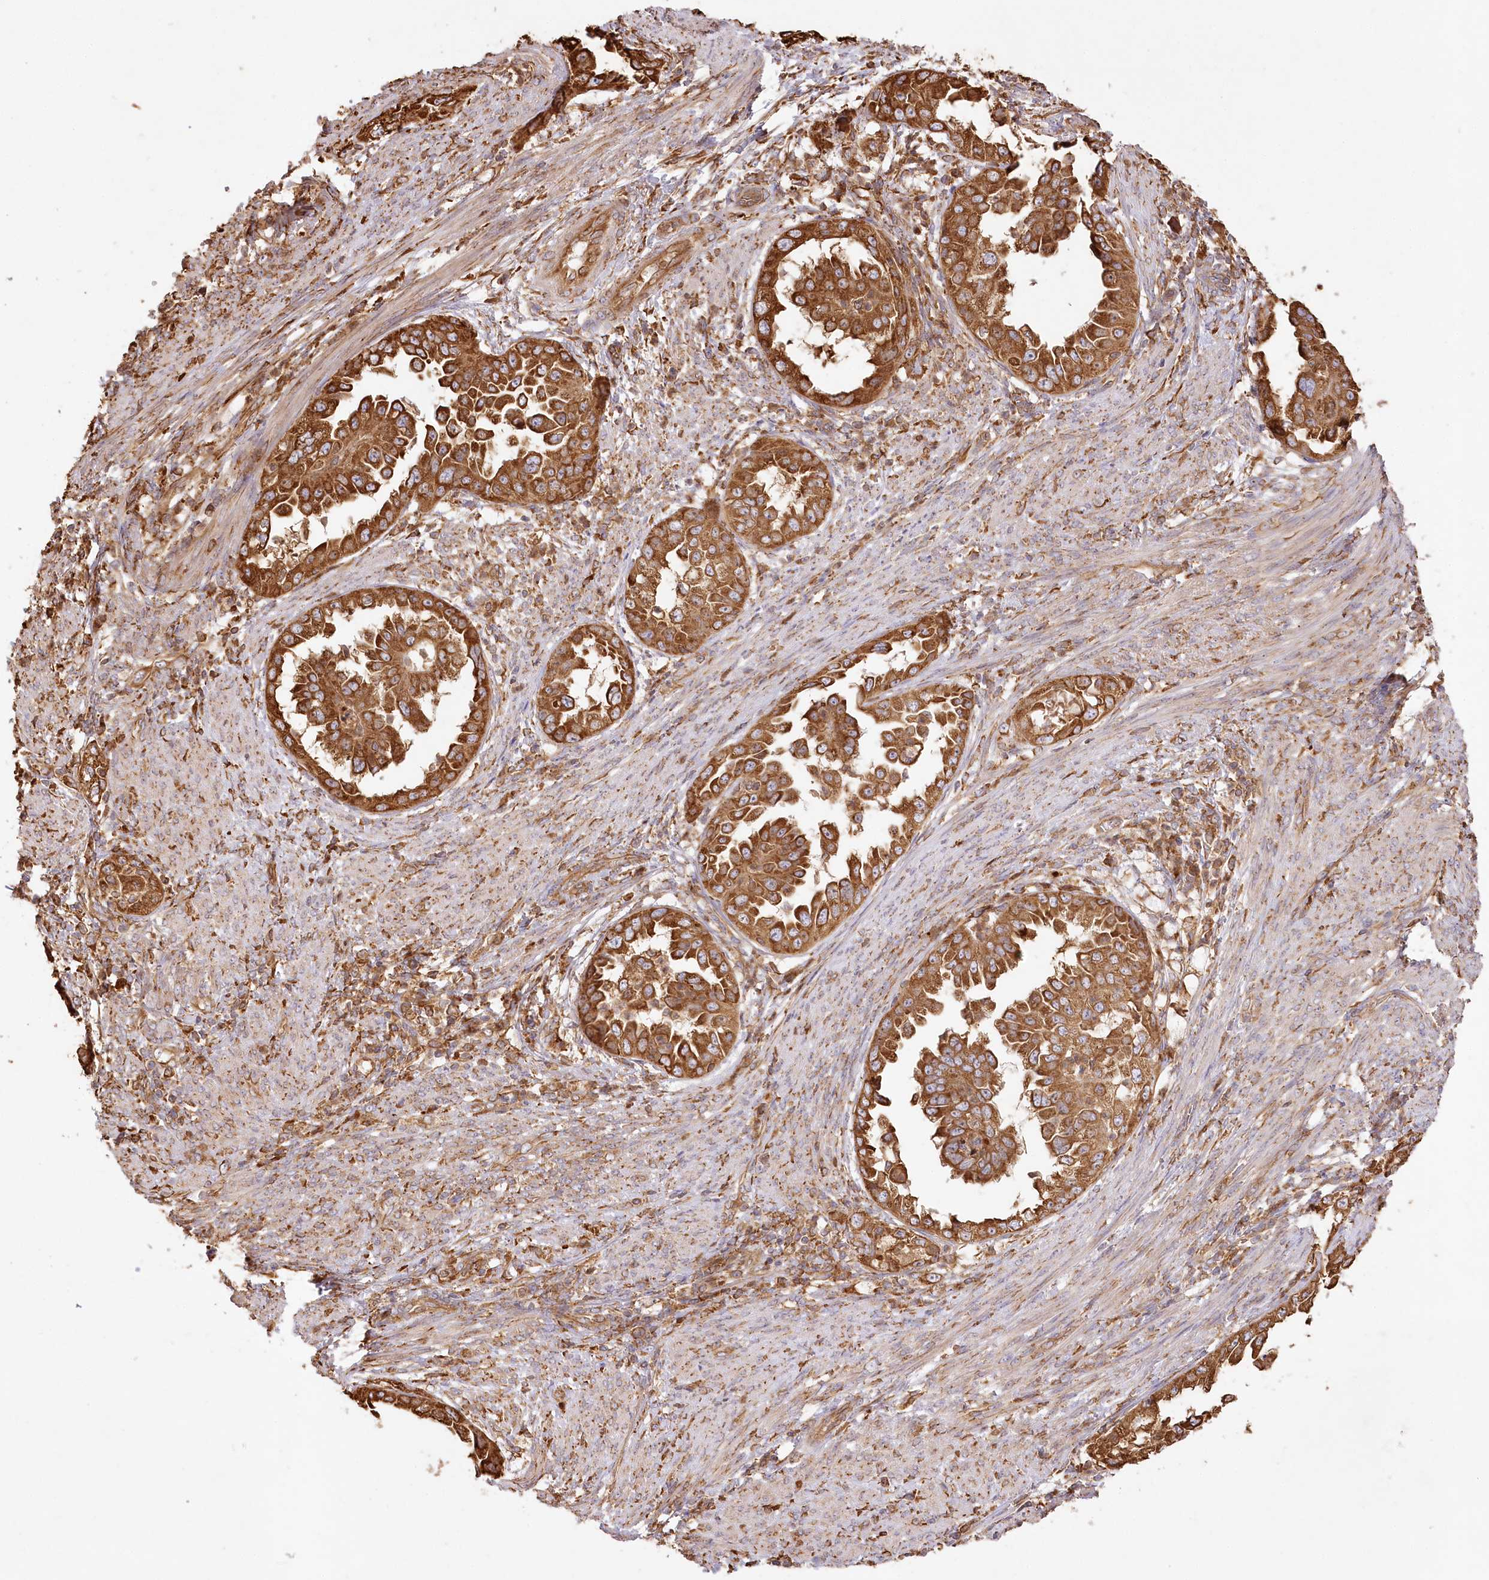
{"staining": {"intensity": "strong", "quantity": ">75%", "location": "cytoplasmic/membranous"}, "tissue": "endometrial cancer", "cell_type": "Tumor cells", "image_type": "cancer", "snomed": [{"axis": "morphology", "description": "Adenocarcinoma, NOS"}, {"axis": "topography", "description": "Endometrium"}], "caption": "Strong cytoplasmic/membranous positivity is present in about >75% of tumor cells in endometrial cancer.", "gene": "ACAP2", "patient": {"sex": "female", "age": 85}}